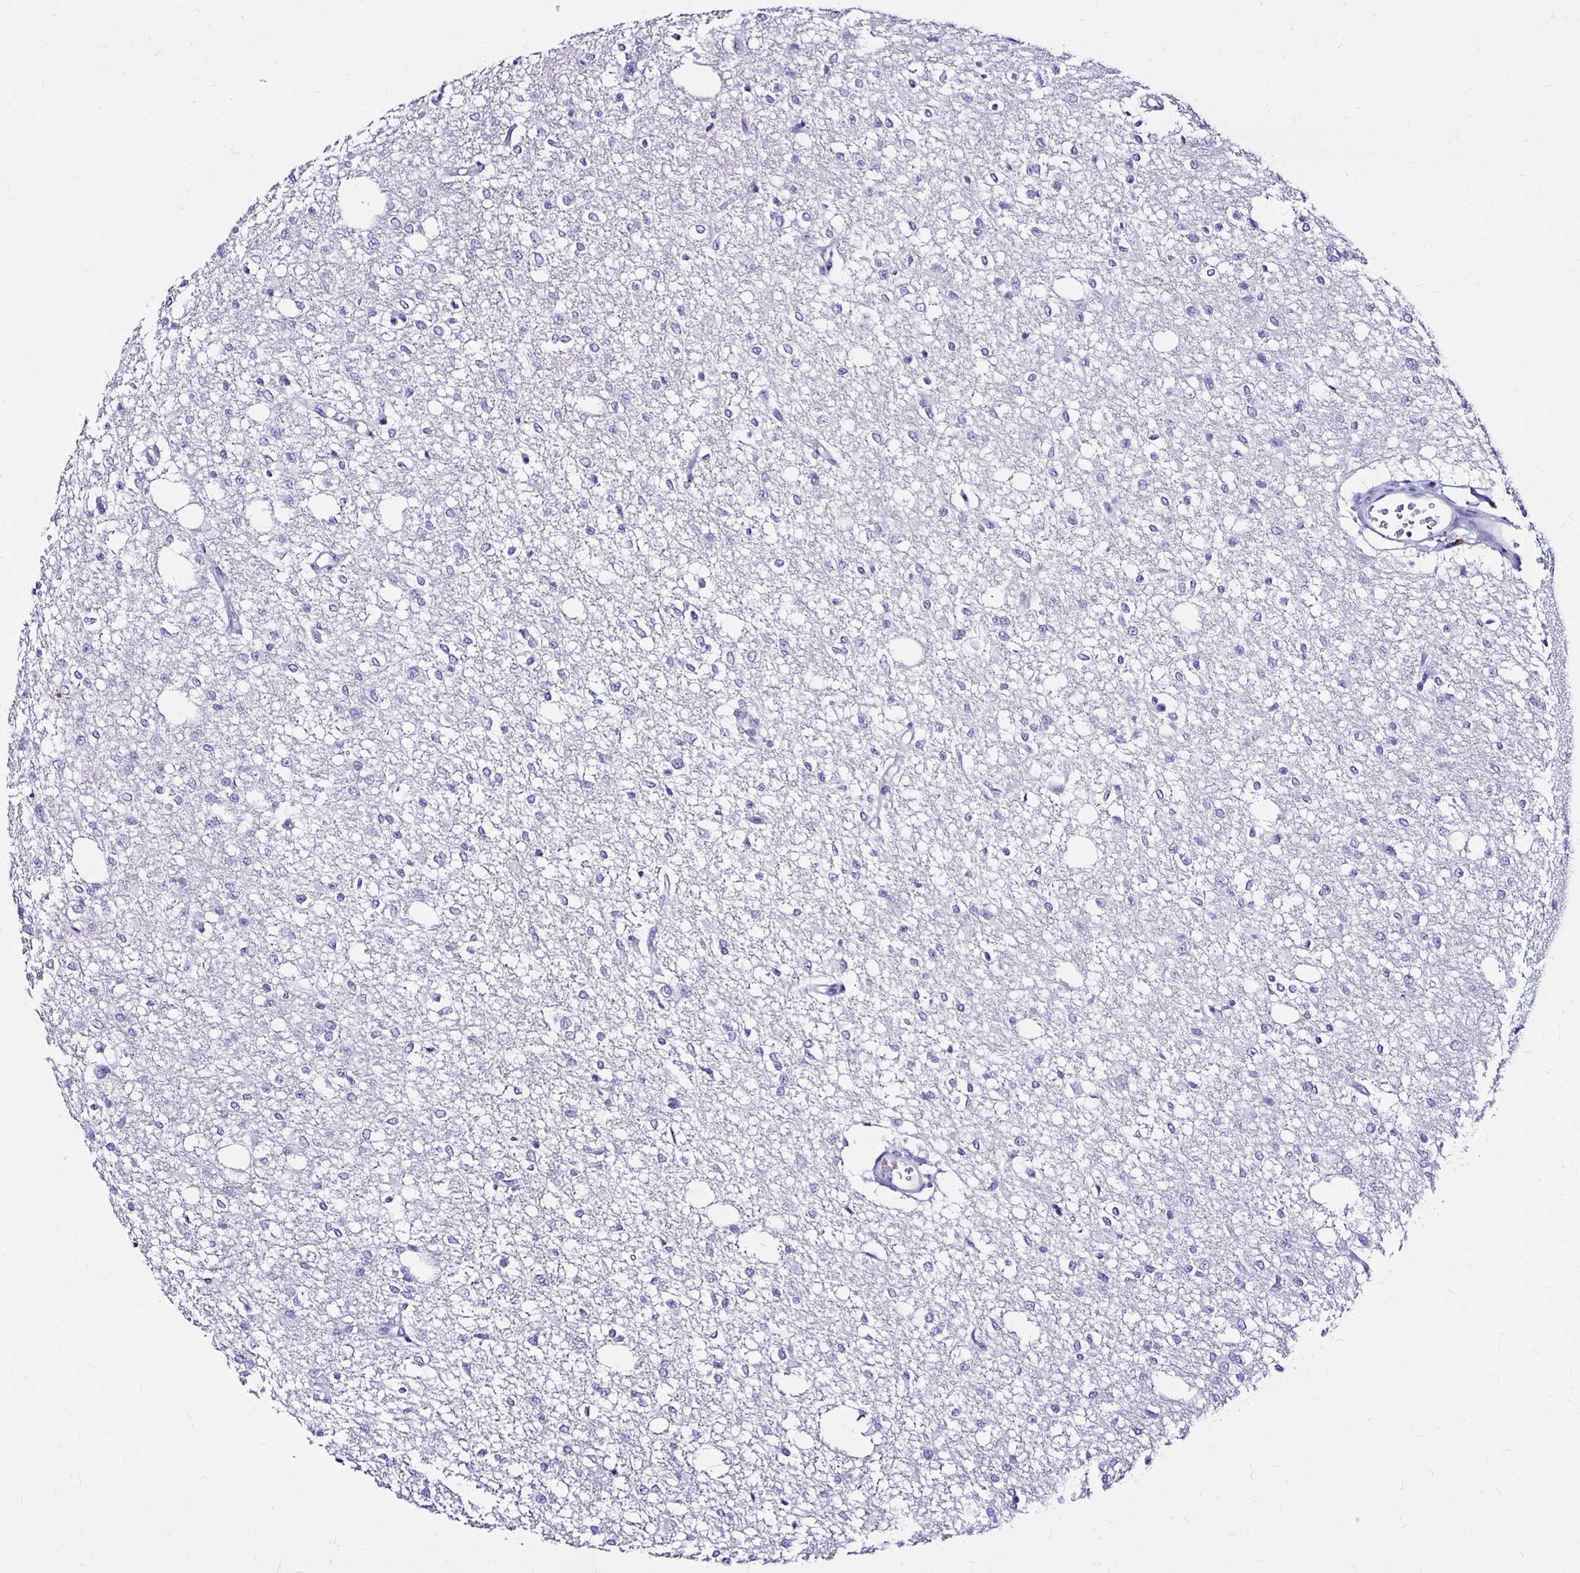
{"staining": {"intensity": "negative", "quantity": "none", "location": "none"}, "tissue": "glioma", "cell_type": "Tumor cells", "image_type": "cancer", "snomed": [{"axis": "morphology", "description": "Glioma, malignant, Low grade"}, {"axis": "topography", "description": "Brain"}], "caption": "An IHC histopathology image of glioma is shown. There is no staining in tumor cells of glioma.", "gene": "KCNT1", "patient": {"sex": "male", "age": 26}}